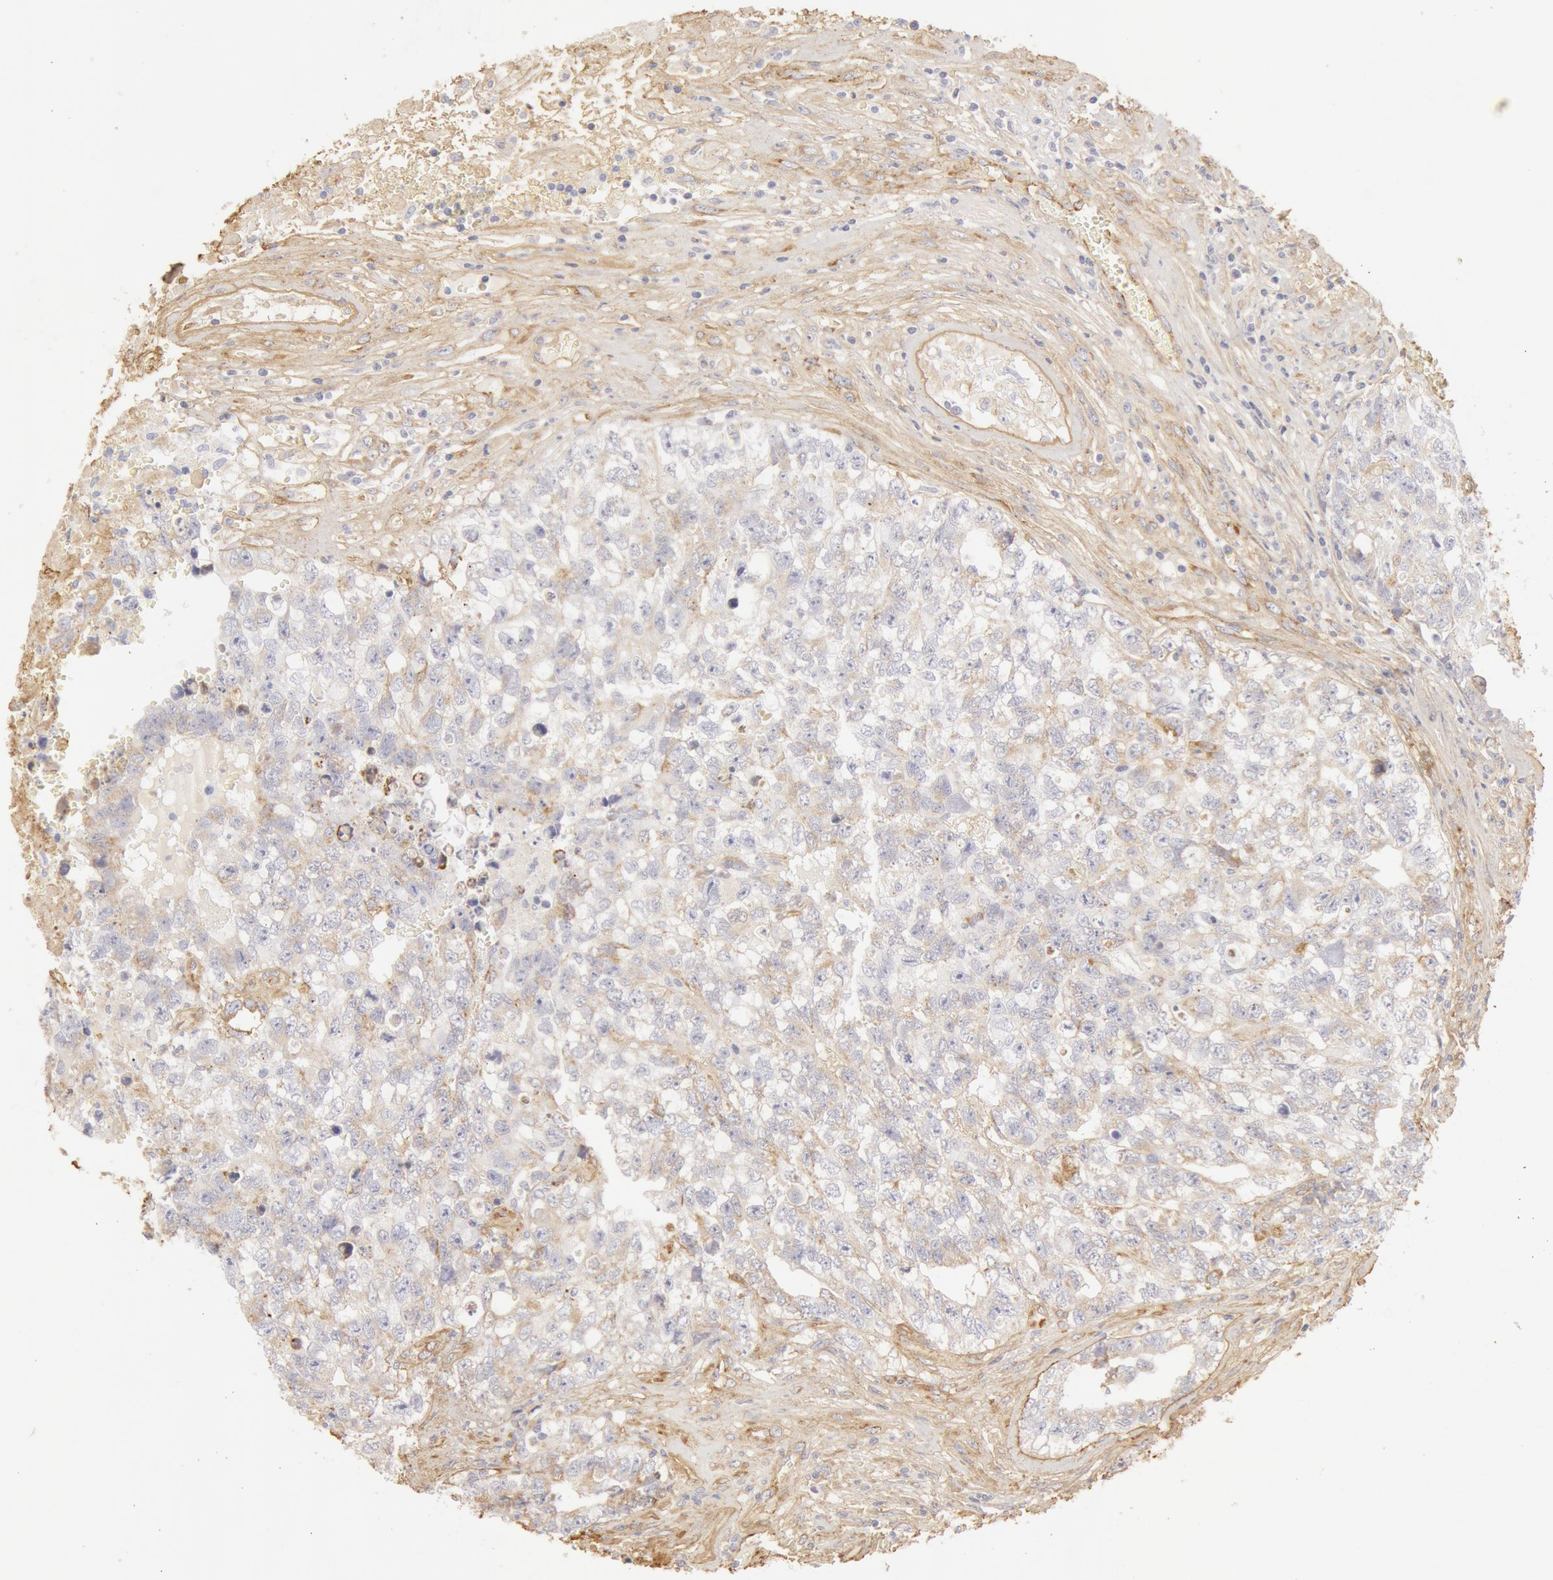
{"staining": {"intensity": "negative", "quantity": "none", "location": "none"}, "tissue": "testis cancer", "cell_type": "Tumor cells", "image_type": "cancer", "snomed": [{"axis": "morphology", "description": "Carcinoma, Embryonal, NOS"}, {"axis": "topography", "description": "Testis"}], "caption": "The photomicrograph demonstrates no significant positivity in tumor cells of embryonal carcinoma (testis).", "gene": "COL4A1", "patient": {"sex": "male", "age": 31}}